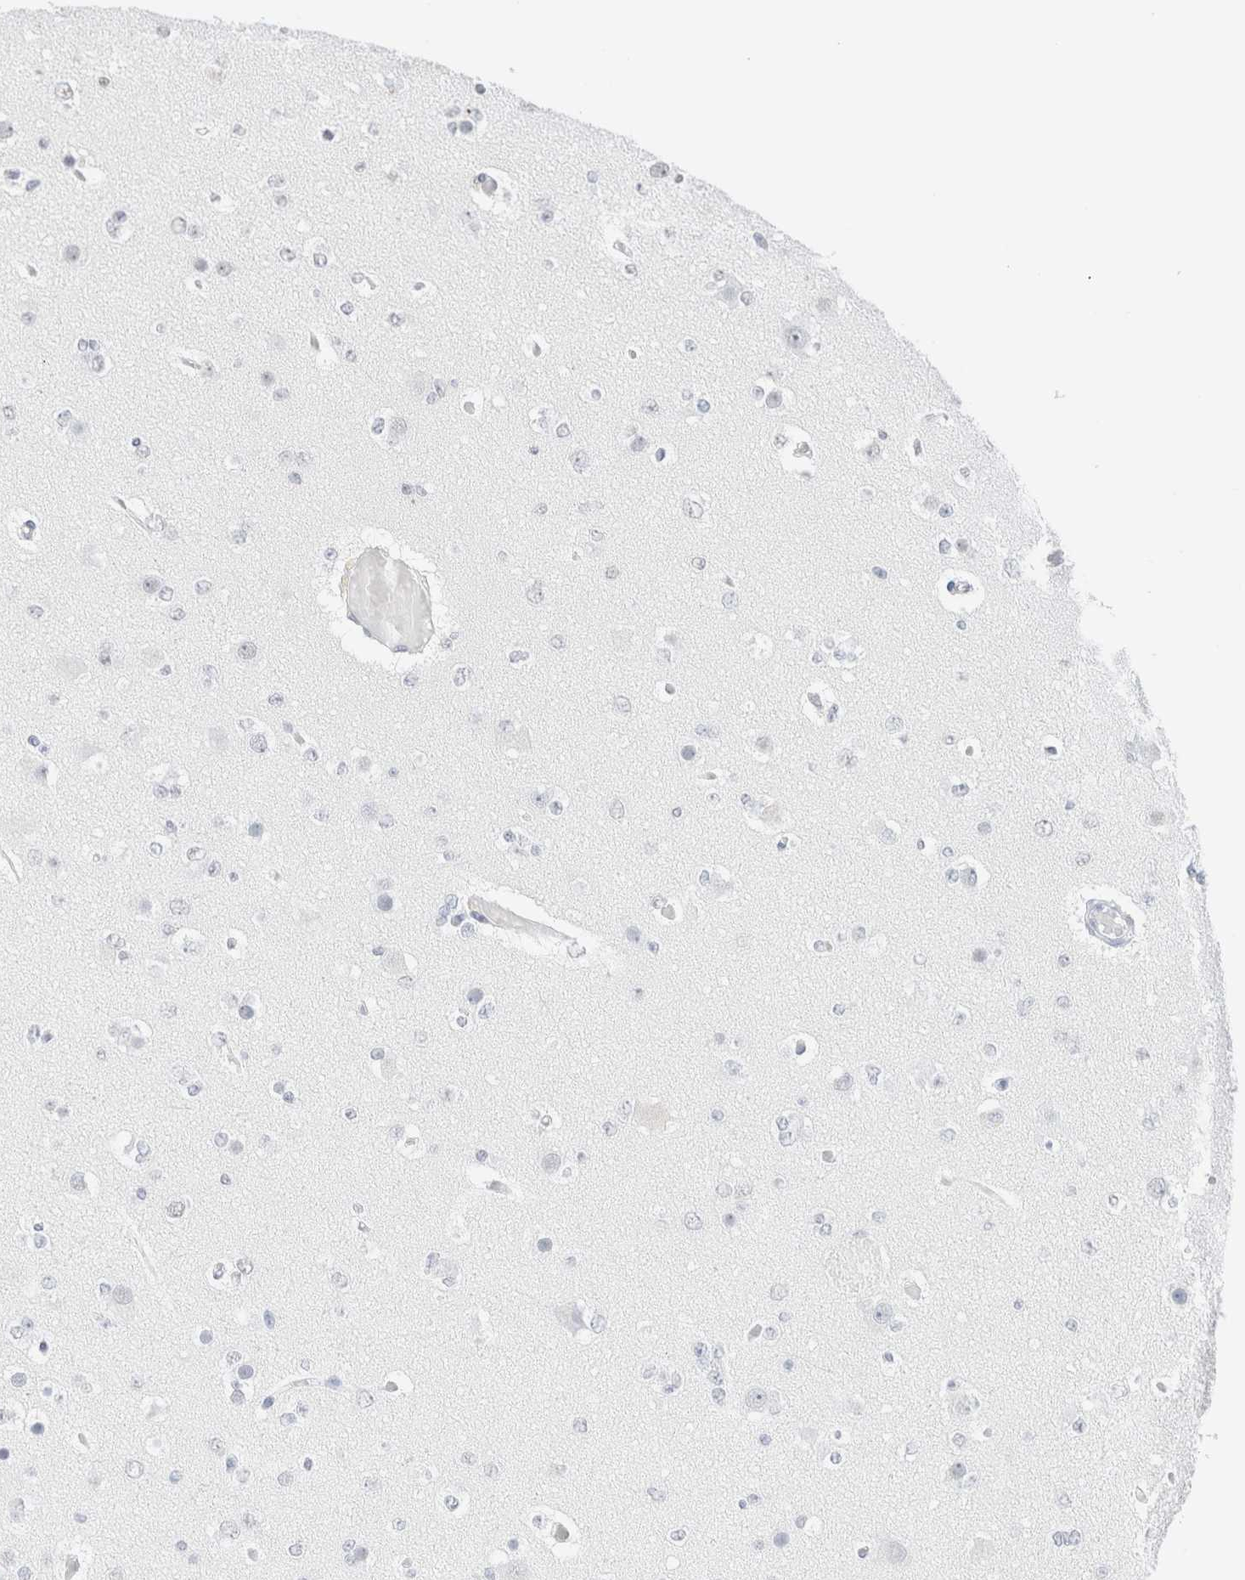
{"staining": {"intensity": "negative", "quantity": "none", "location": "none"}, "tissue": "glioma", "cell_type": "Tumor cells", "image_type": "cancer", "snomed": [{"axis": "morphology", "description": "Glioma, malignant, Low grade"}, {"axis": "topography", "description": "Brain"}], "caption": "Immunohistochemistry (IHC) of glioma demonstrates no positivity in tumor cells.", "gene": "CD80", "patient": {"sex": "female", "age": 22}}